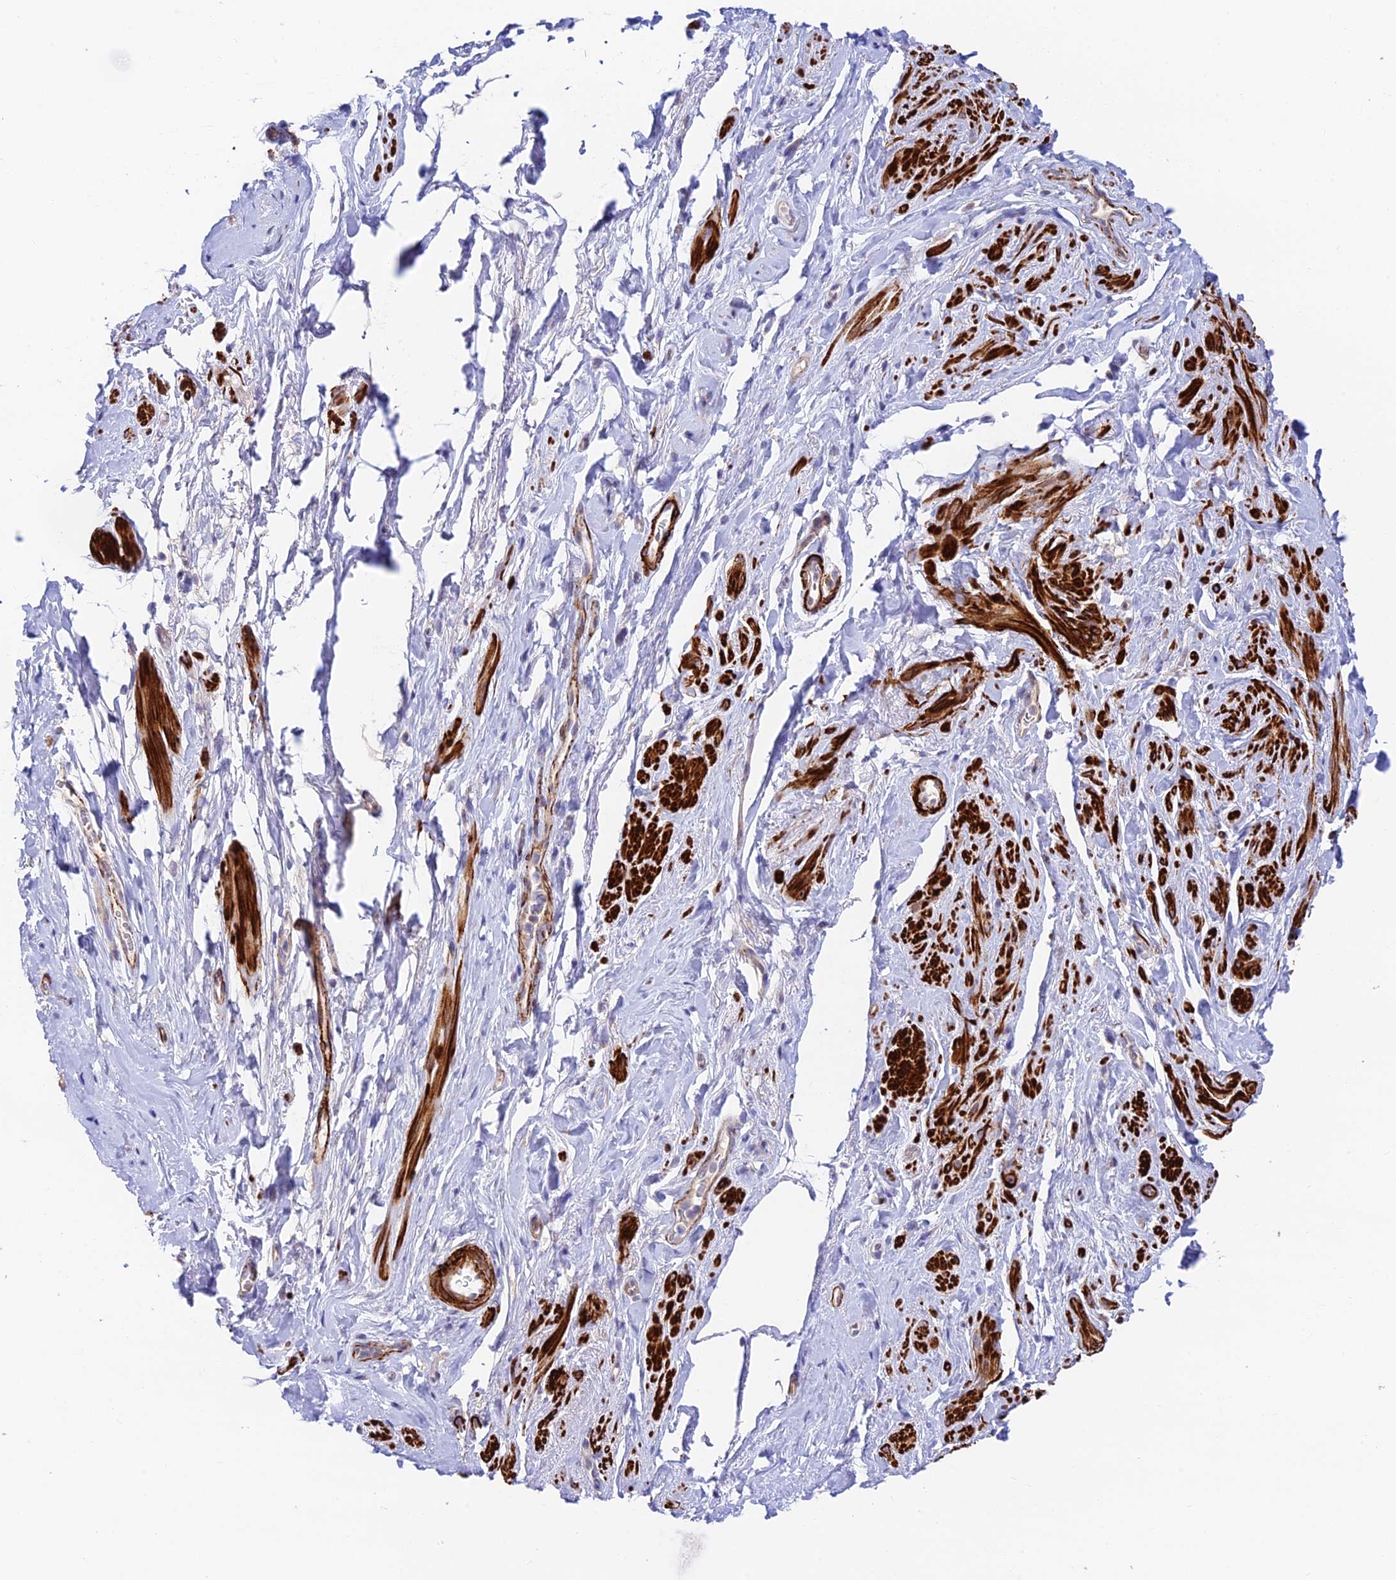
{"staining": {"intensity": "strong", "quantity": ">75%", "location": "cytoplasmic/membranous"}, "tissue": "smooth muscle", "cell_type": "Smooth muscle cells", "image_type": "normal", "snomed": [{"axis": "morphology", "description": "Normal tissue, NOS"}, {"axis": "topography", "description": "Smooth muscle"}, {"axis": "topography", "description": "Peripheral nerve tissue"}], "caption": "Immunohistochemical staining of unremarkable human smooth muscle shows high levels of strong cytoplasmic/membranous expression in approximately >75% of smooth muscle cells. The staining is performed using DAB brown chromogen to label protein expression. The nuclei are counter-stained blue using hematoxylin.", "gene": "ANKRD50", "patient": {"sex": "male", "age": 69}}